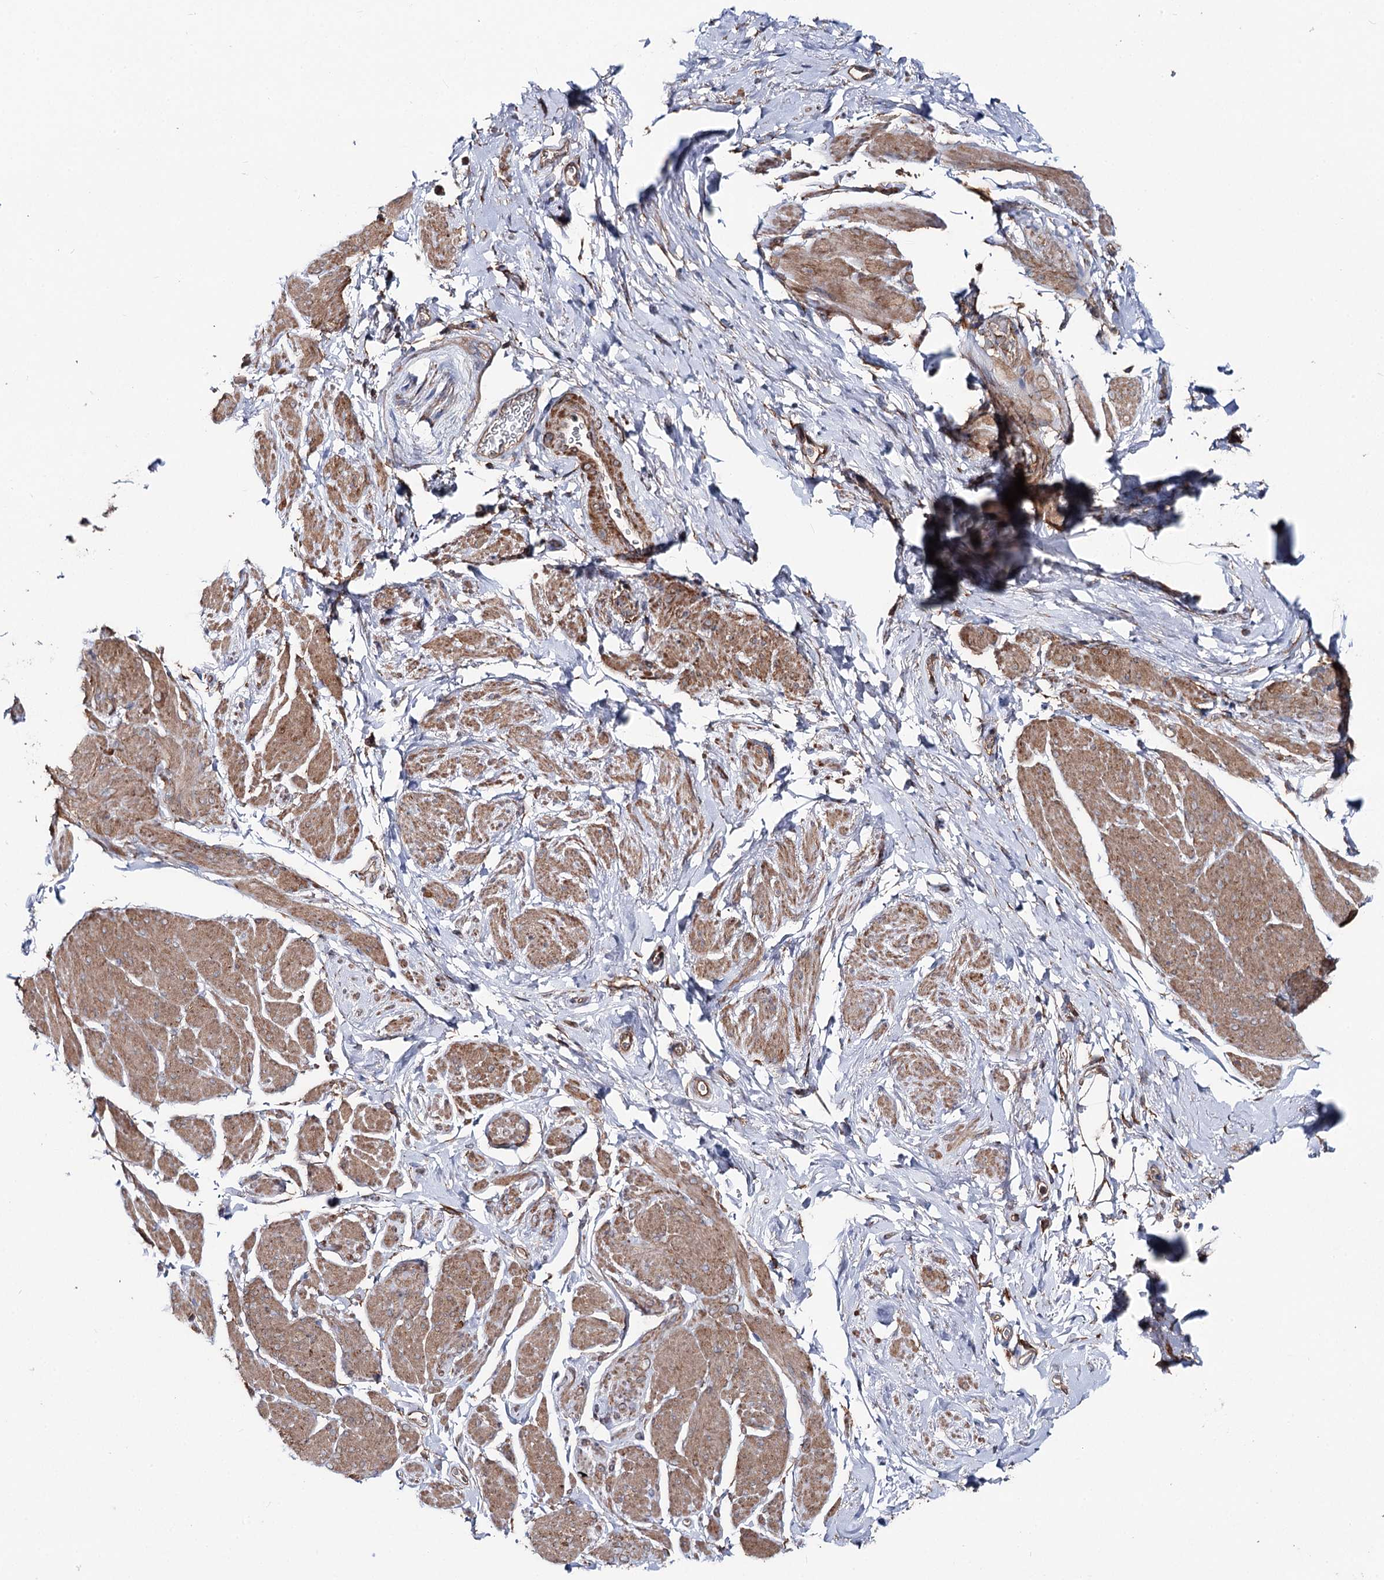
{"staining": {"intensity": "moderate", "quantity": "25%-75%", "location": "cytoplasmic/membranous"}, "tissue": "smooth muscle", "cell_type": "Smooth muscle cells", "image_type": "normal", "snomed": [{"axis": "morphology", "description": "Normal tissue, NOS"}, {"axis": "topography", "description": "Smooth muscle"}, {"axis": "topography", "description": "Peripheral nerve tissue"}], "caption": "Moderate cytoplasmic/membranous protein staining is identified in approximately 25%-75% of smooth muscle cells in smooth muscle. (Brightfield microscopy of DAB IHC at high magnification).", "gene": "MSANTD2", "patient": {"sex": "male", "age": 69}}